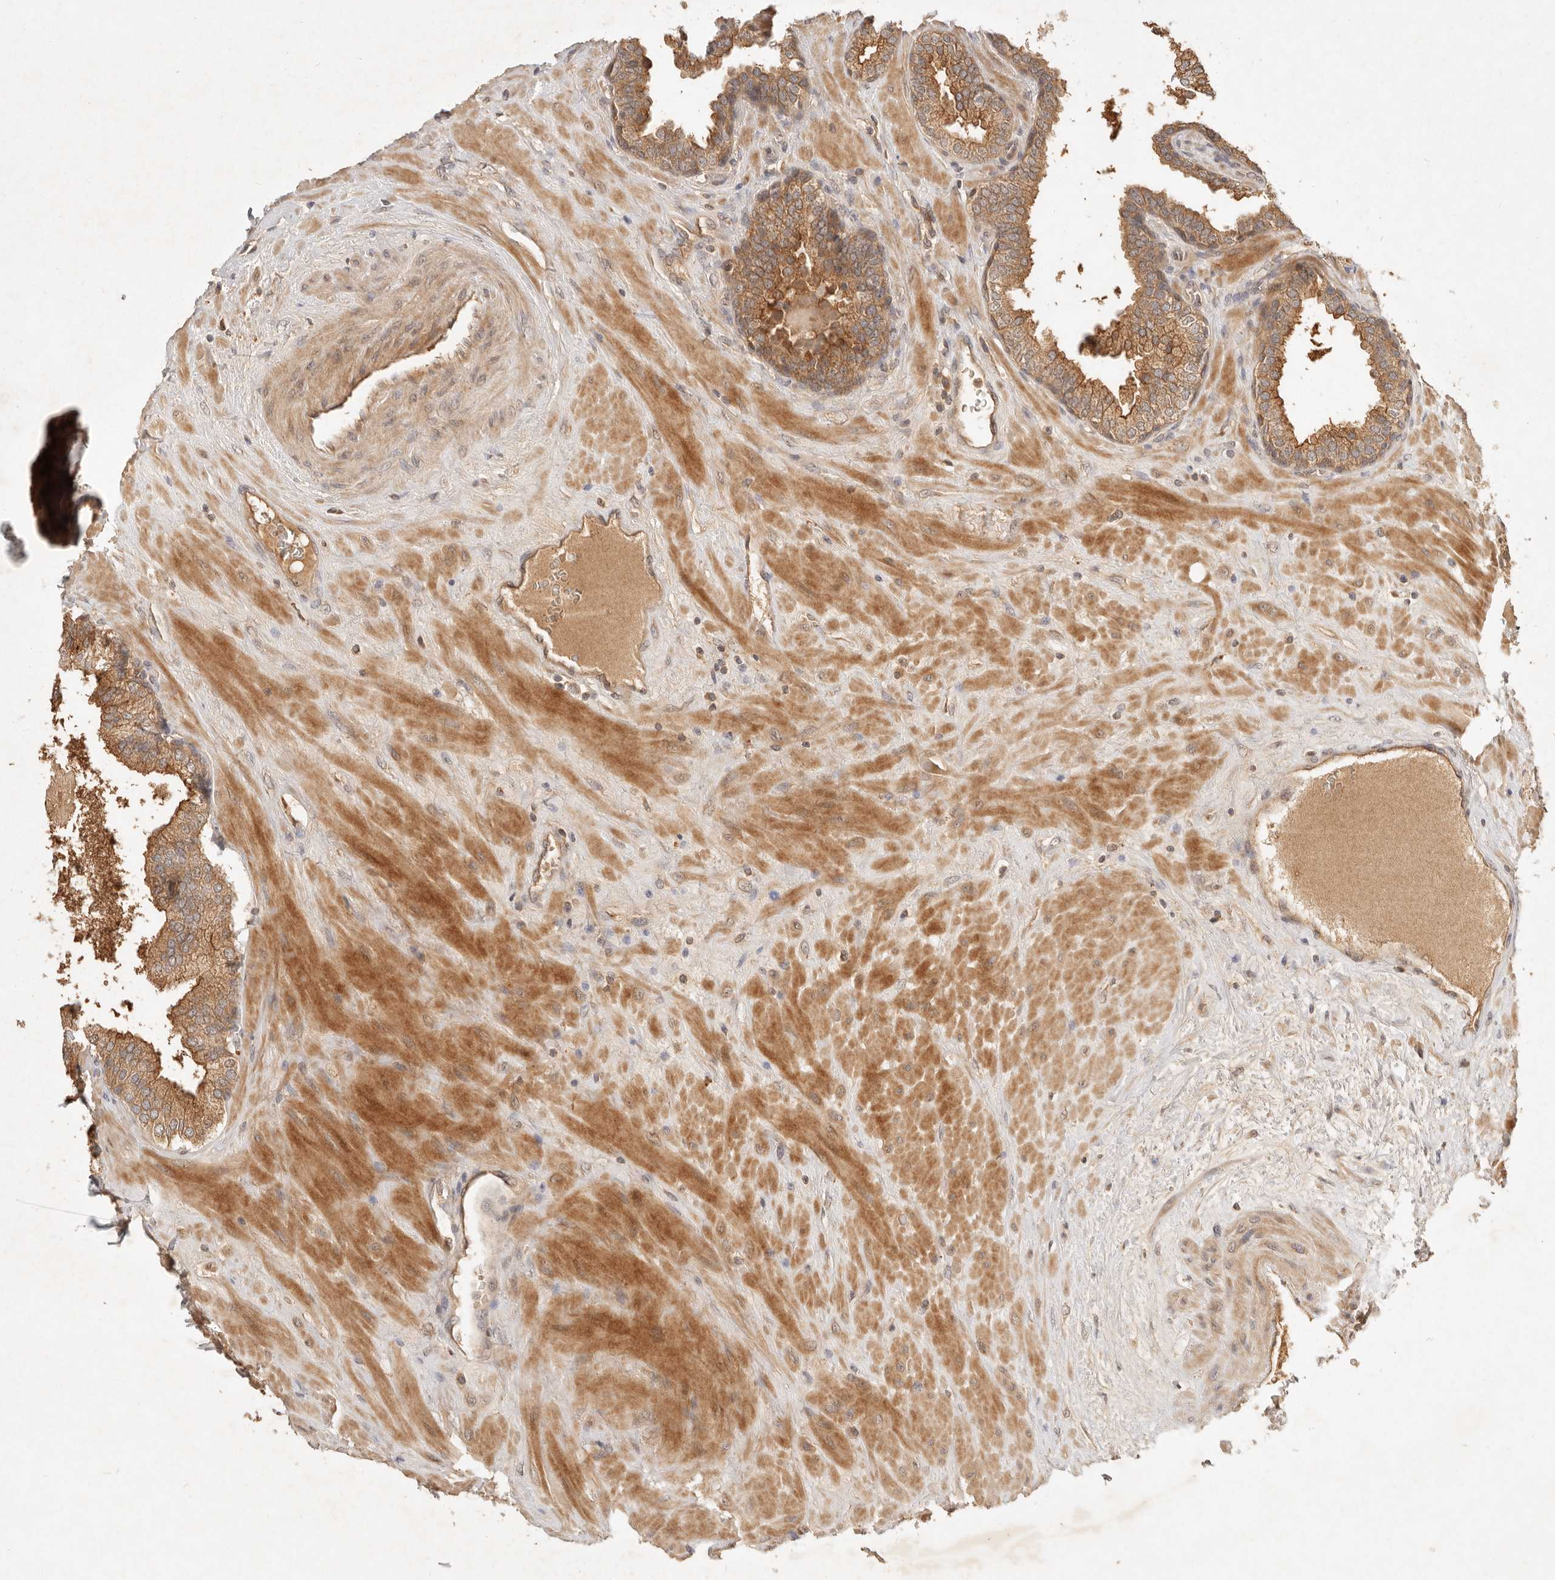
{"staining": {"intensity": "moderate", "quantity": ">75%", "location": "cytoplasmic/membranous"}, "tissue": "prostate", "cell_type": "Glandular cells", "image_type": "normal", "snomed": [{"axis": "morphology", "description": "Normal tissue, NOS"}, {"axis": "topography", "description": "Prostate"}], "caption": "This is a histology image of immunohistochemistry (IHC) staining of normal prostate, which shows moderate expression in the cytoplasmic/membranous of glandular cells.", "gene": "FREM2", "patient": {"sex": "male", "age": 51}}